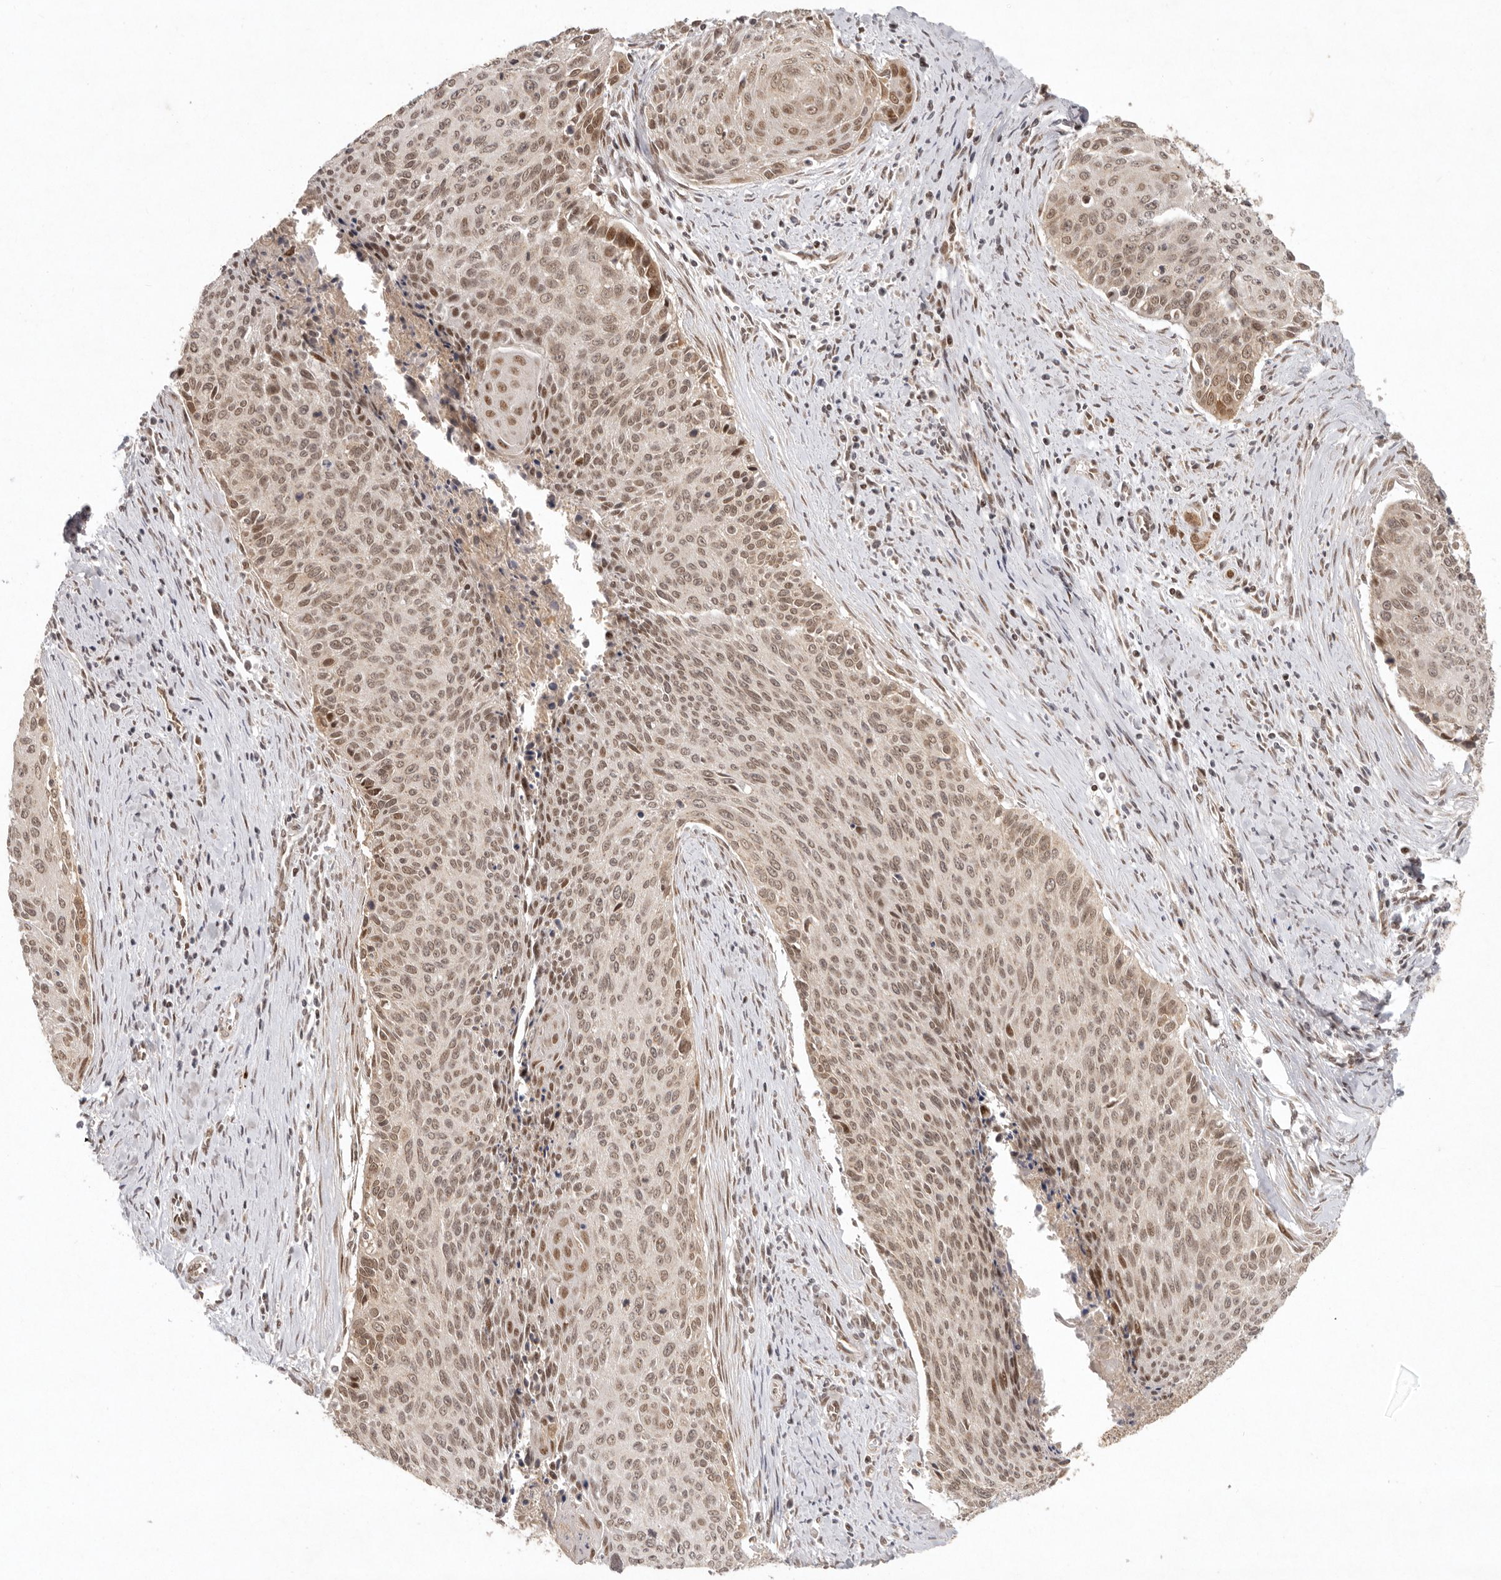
{"staining": {"intensity": "moderate", "quantity": ">75%", "location": "nuclear"}, "tissue": "cervical cancer", "cell_type": "Tumor cells", "image_type": "cancer", "snomed": [{"axis": "morphology", "description": "Squamous cell carcinoma, NOS"}, {"axis": "topography", "description": "Cervix"}], "caption": "A photomicrograph showing moderate nuclear staining in approximately >75% of tumor cells in cervical cancer, as visualized by brown immunohistochemical staining.", "gene": "LRRC75A", "patient": {"sex": "female", "age": 55}}